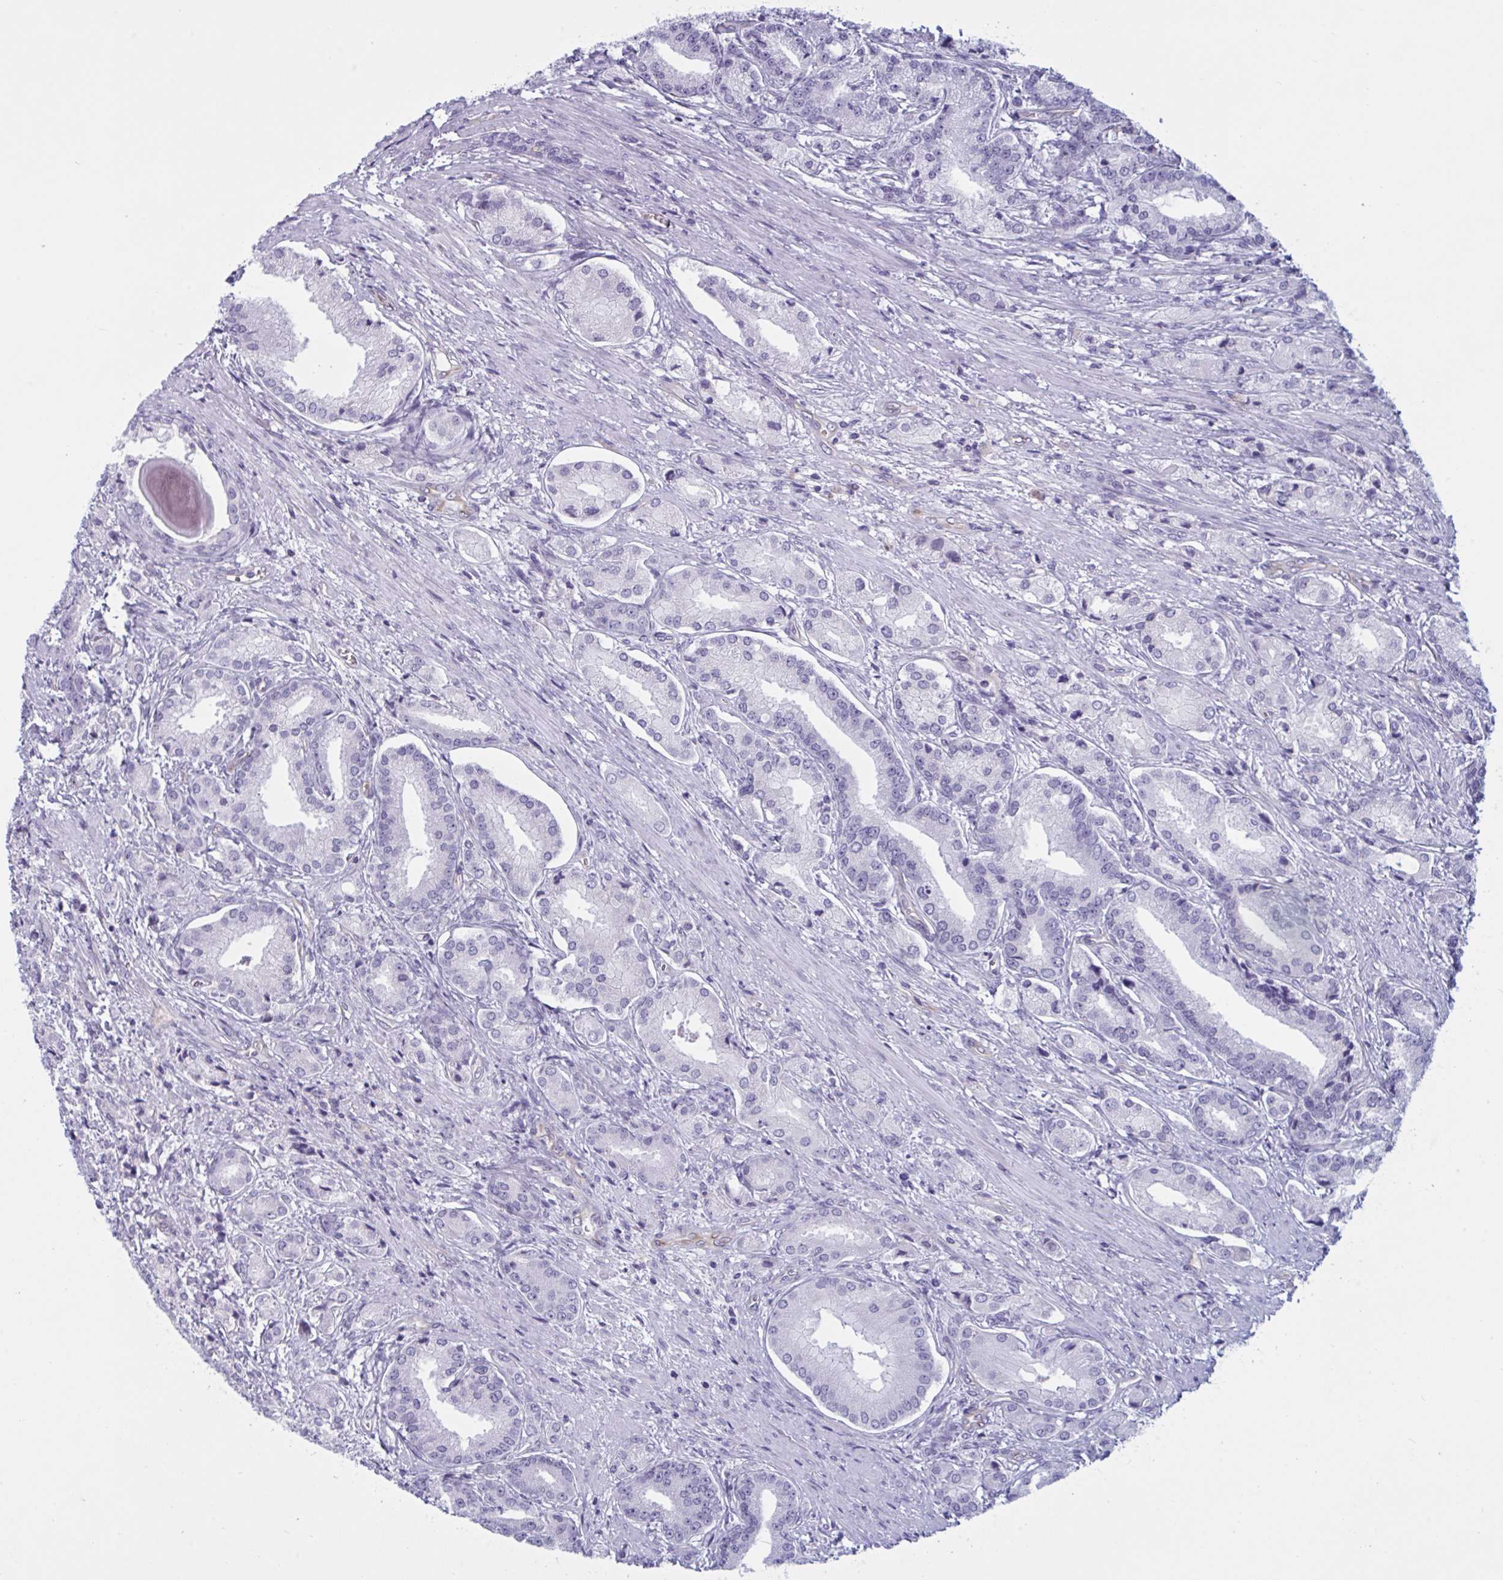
{"staining": {"intensity": "negative", "quantity": "none", "location": "none"}, "tissue": "prostate cancer", "cell_type": "Tumor cells", "image_type": "cancer", "snomed": [{"axis": "morphology", "description": "Adenocarcinoma, High grade"}, {"axis": "topography", "description": "Prostate and seminal vesicle, NOS"}], "caption": "DAB immunohistochemical staining of adenocarcinoma (high-grade) (prostate) displays no significant positivity in tumor cells.", "gene": "OR1L3", "patient": {"sex": "male", "age": 61}}